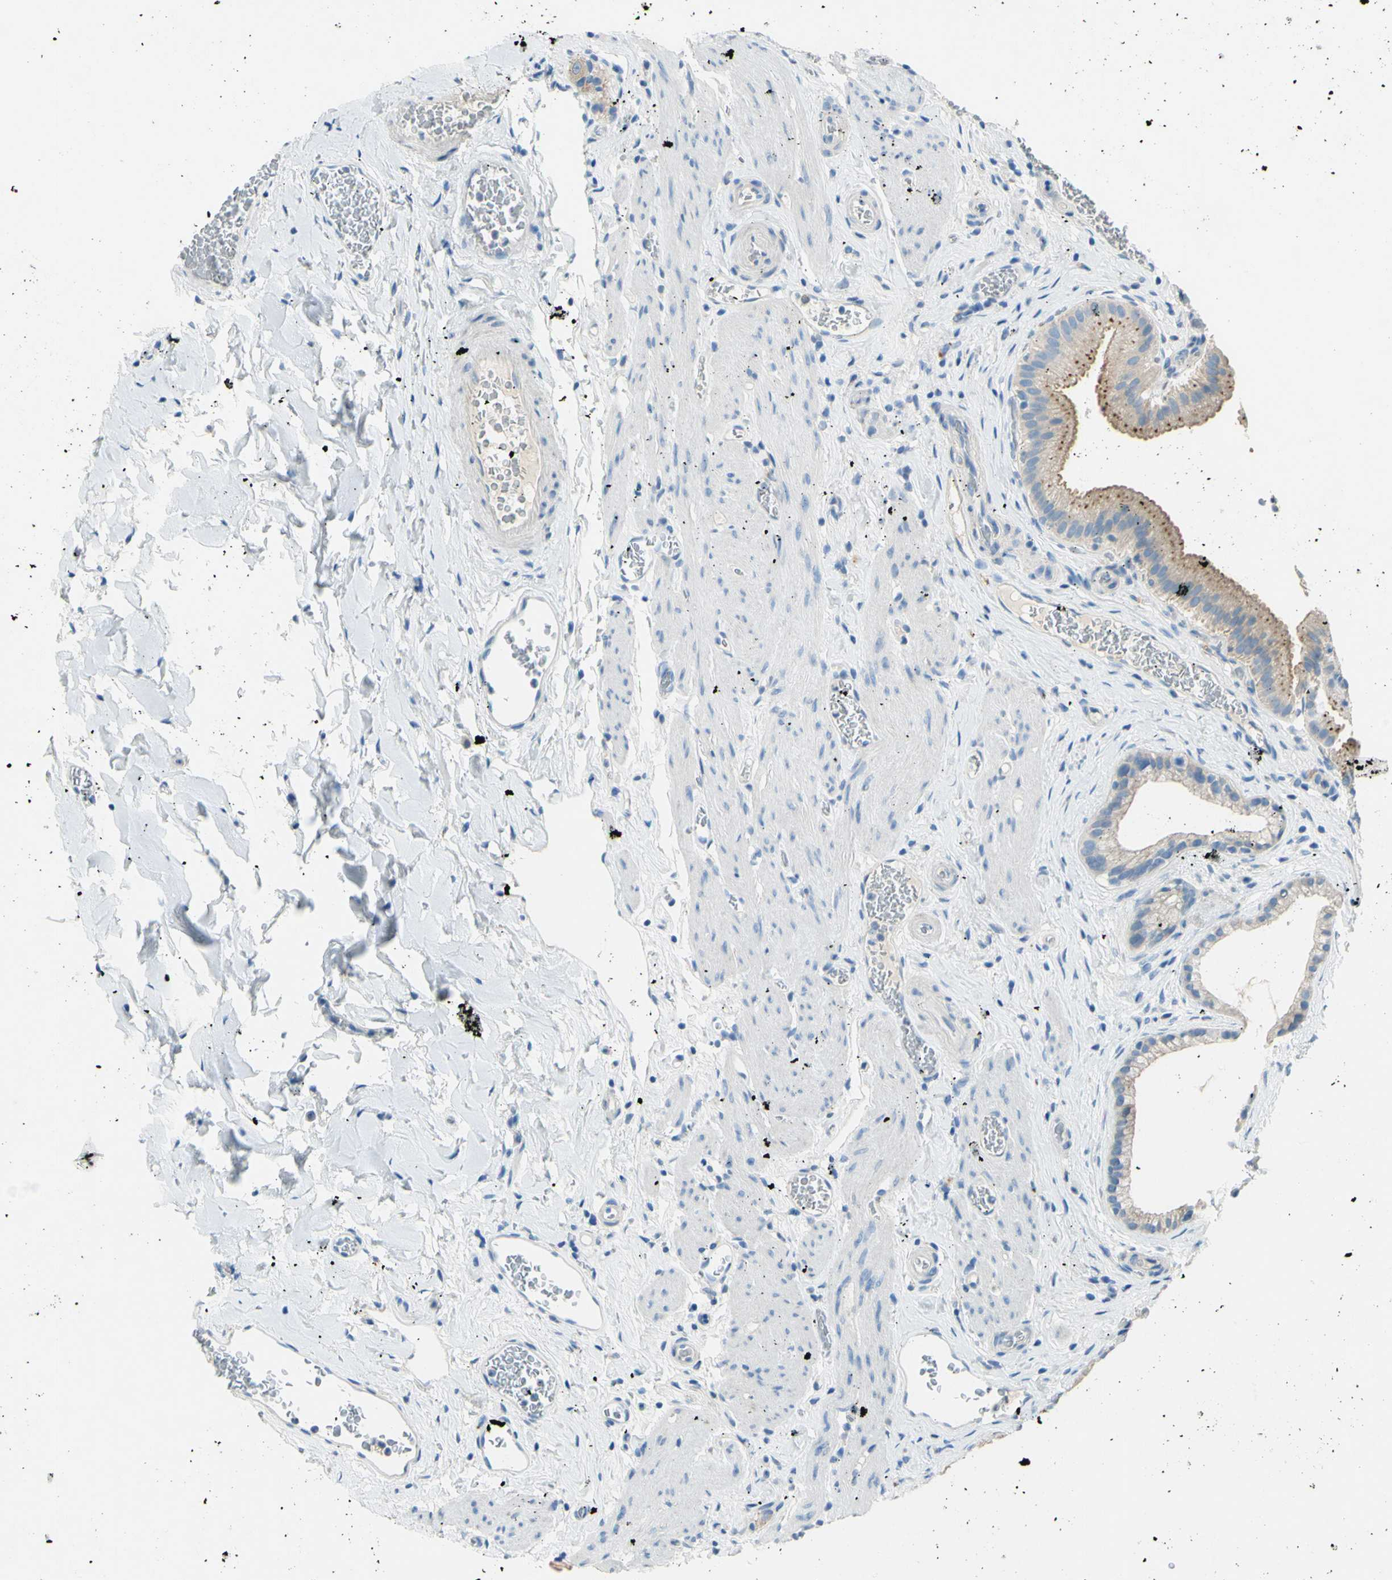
{"staining": {"intensity": "moderate", "quantity": ">75%", "location": "cytoplasmic/membranous"}, "tissue": "gallbladder", "cell_type": "Glandular cells", "image_type": "normal", "snomed": [{"axis": "morphology", "description": "Normal tissue, NOS"}, {"axis": "topography", "description": "Gallbladder"}], "caption": "Protein expression analysis of normal human gallbladder reveals moderate cytoplasmic/membranous staining in about >75% of glandular cells. Nuclei are stained in blue.", "gene": "CDH10", "patient": {"sex": "male", "age": 54}}